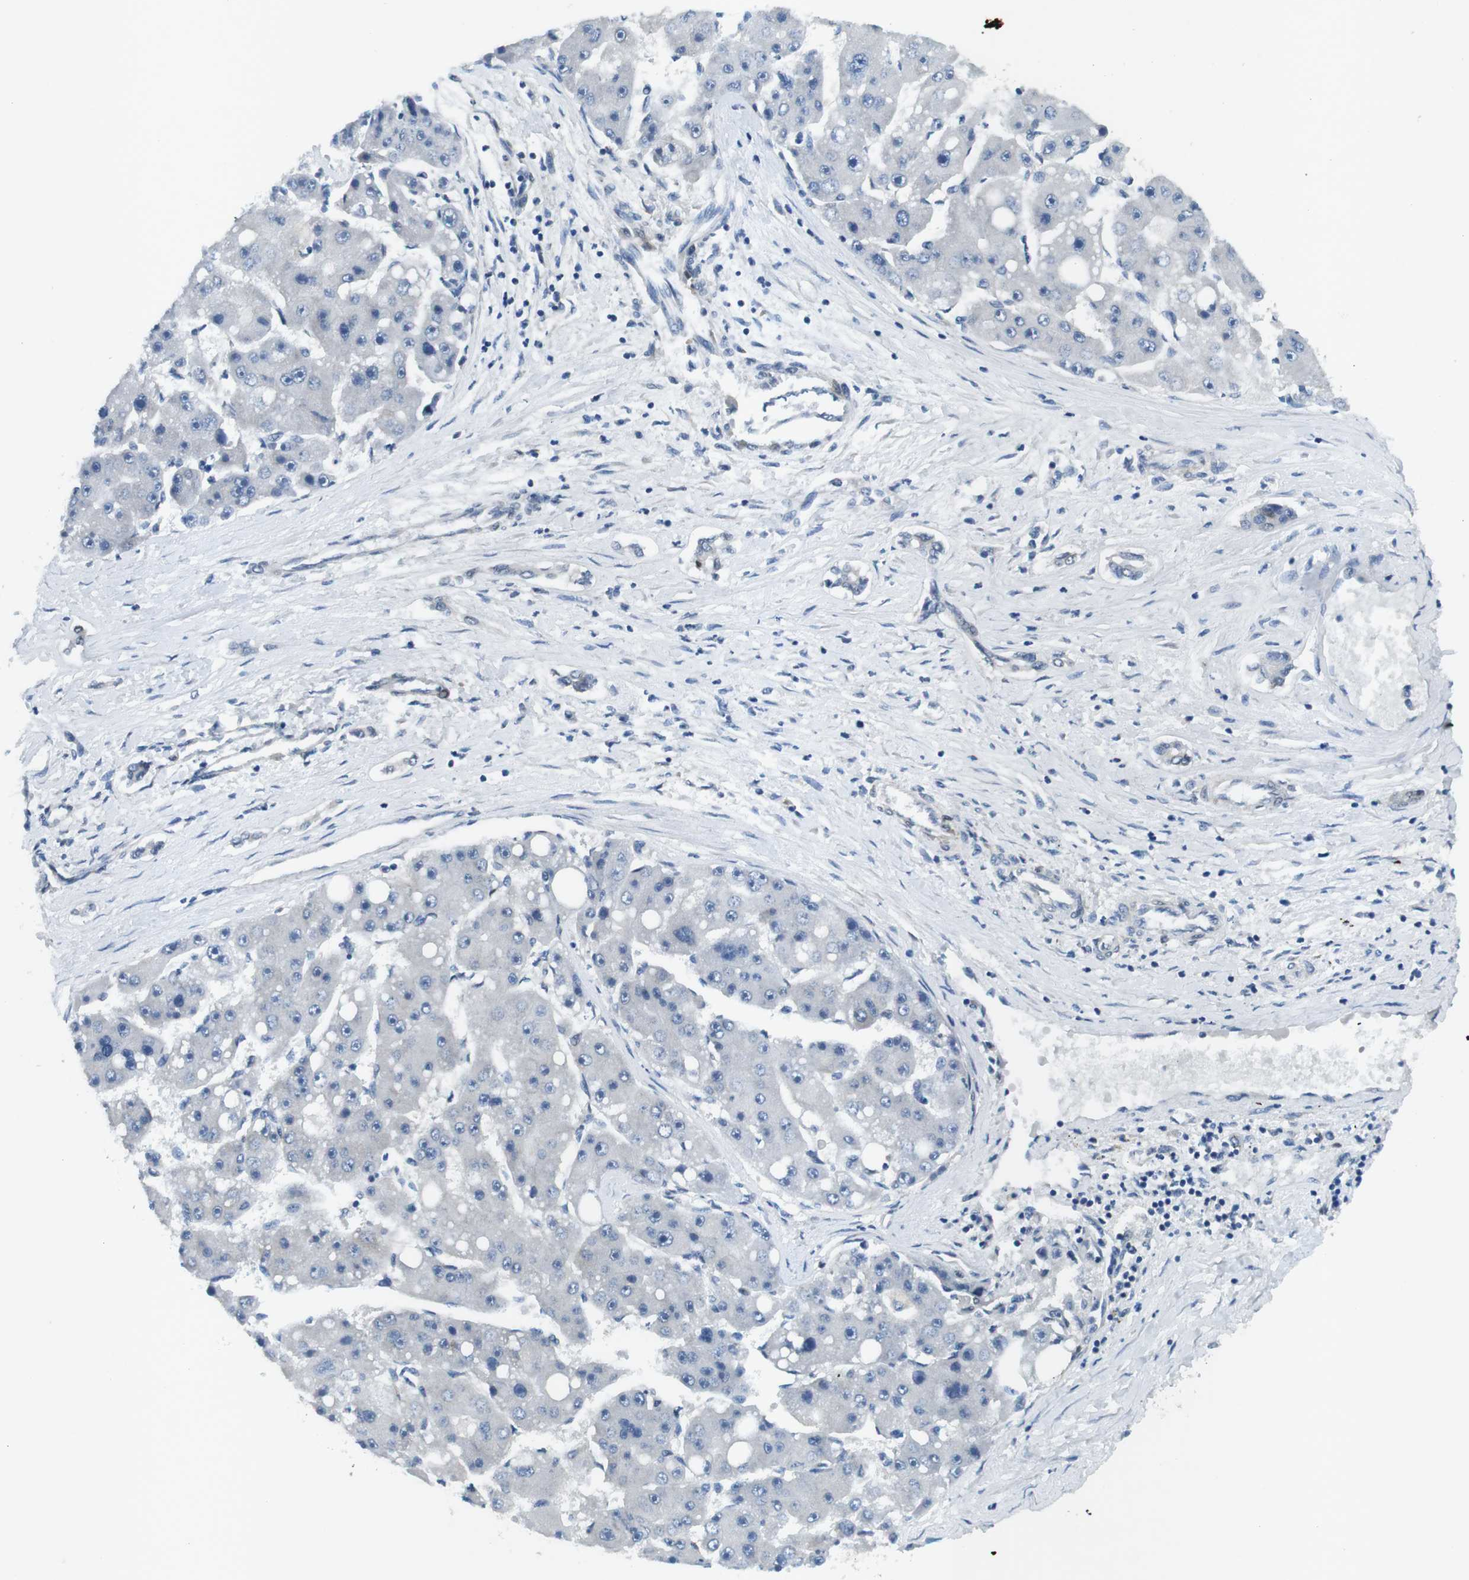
{"staining": {"intensity": "negative", "quantity": "none", "location": "none"}, "tissue": "liver cancer", "cell_type": "Tumor cells", "image_type": "cancer", "snomed": [{"axis": "morphology", "description": "Carcinoma, Hepatocellular, NOS"}, {"axis": "topography", "description": "Liver"}], "caption": "IHC of hepatocellular carcinoma (liver) demonstrates no positivity in tumor cells.", "gene": "PHLDA1", "patient": {"sex": "female", "age": 61}}